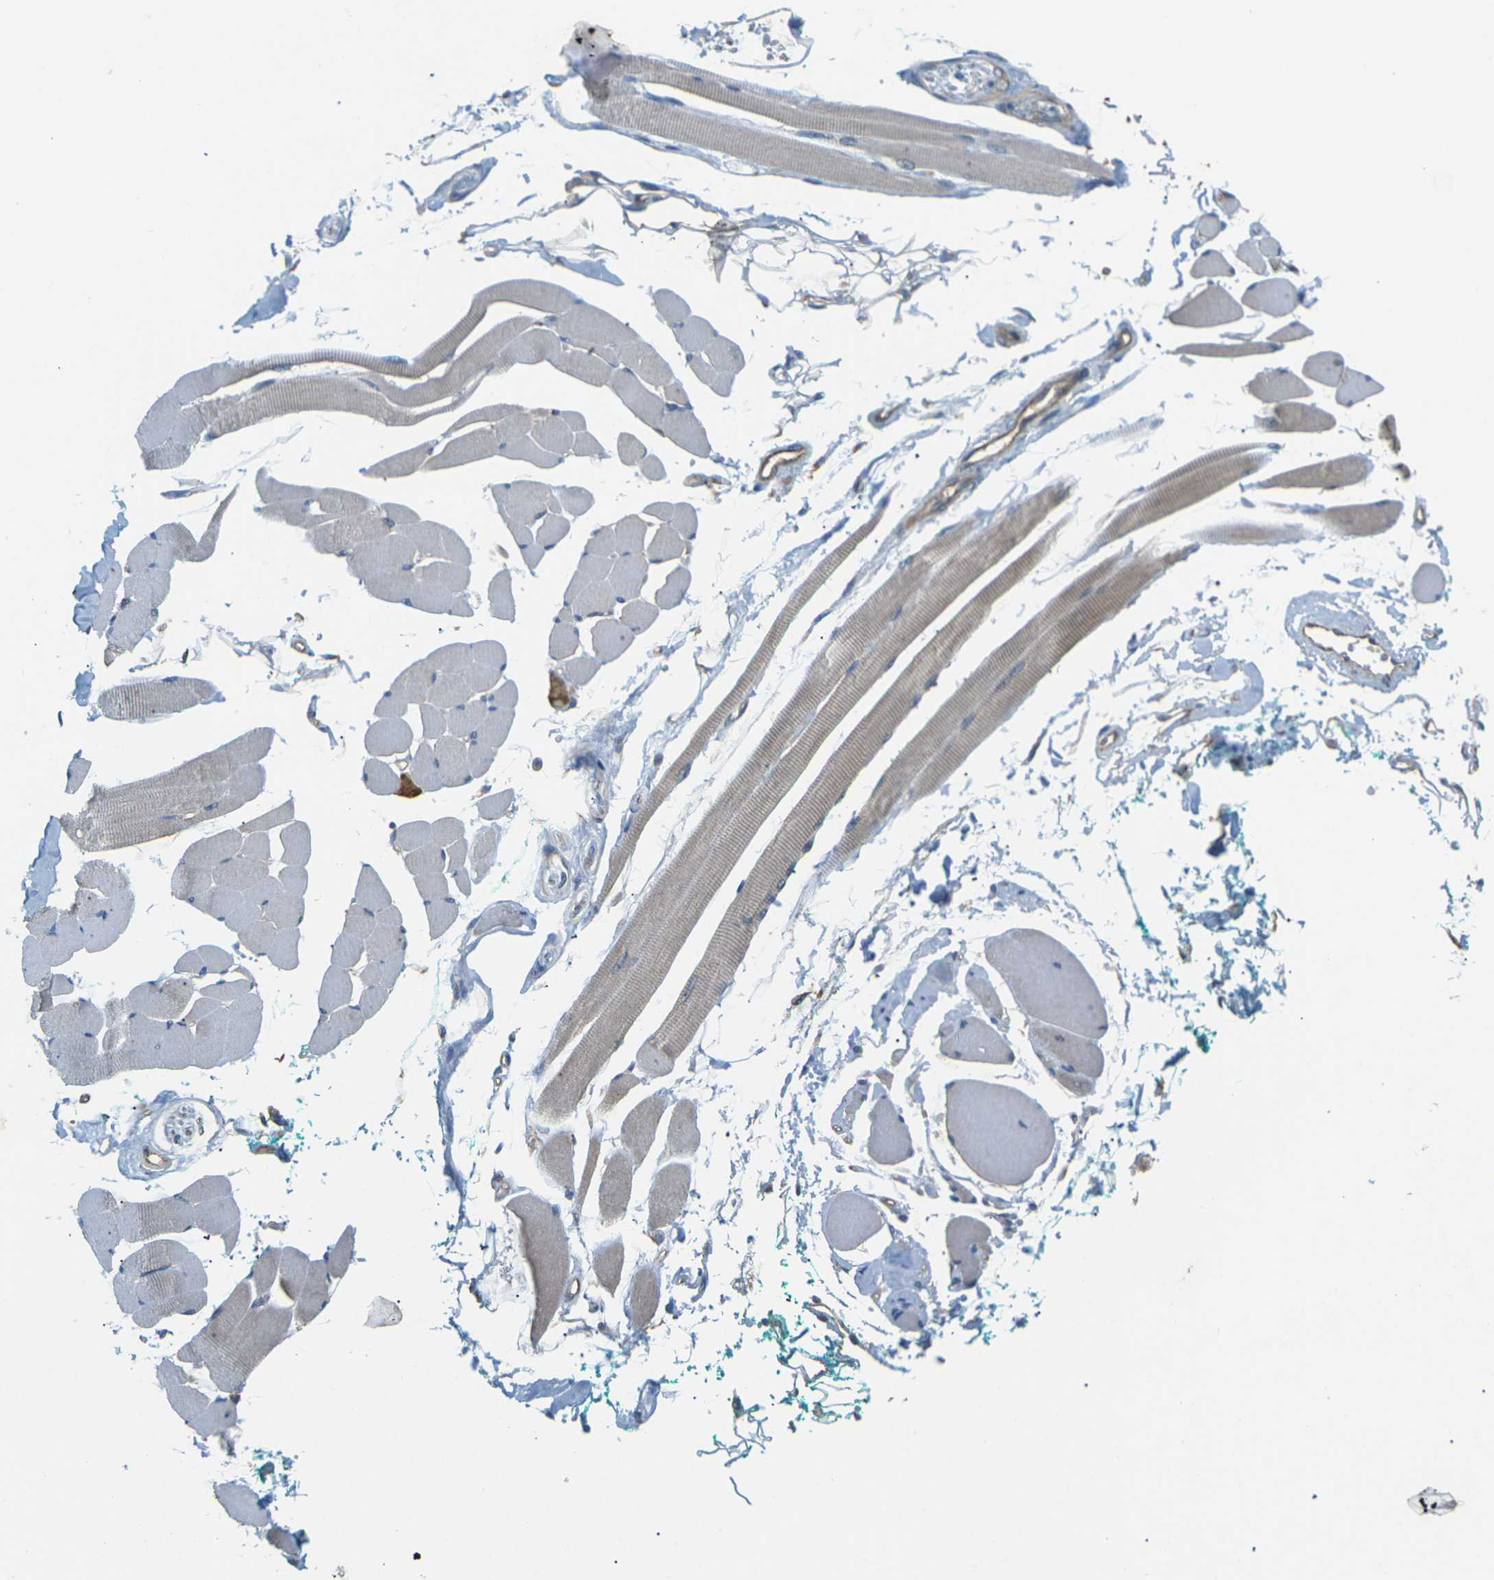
{"staining": {"intensity": "weak", "quantity": ">75%", "location": "cytoplasmic/membranous"}, "tissue": "skeletal muscle", "cell_type": "Myocytes", "image_type": "normal", "snomed": [{"axis": "morphology", "description": "Normal tissue, NOS"}, {"axis": "topography", "description": "Skeletal muscle"}, {"axis": "topography", "description": "Oral tissue"}, {"axis": "topography", "description": "Peripheral nerve tissue"}], "caption": "The image demonstrates immunohistochemical staining of benign skeletal muscle. There is weak cytoplasmic/membranous staining is identified in approximately >75% of myocytes.", "gene": "KSR1", "patient": {"sex": "female", "age": 84}}